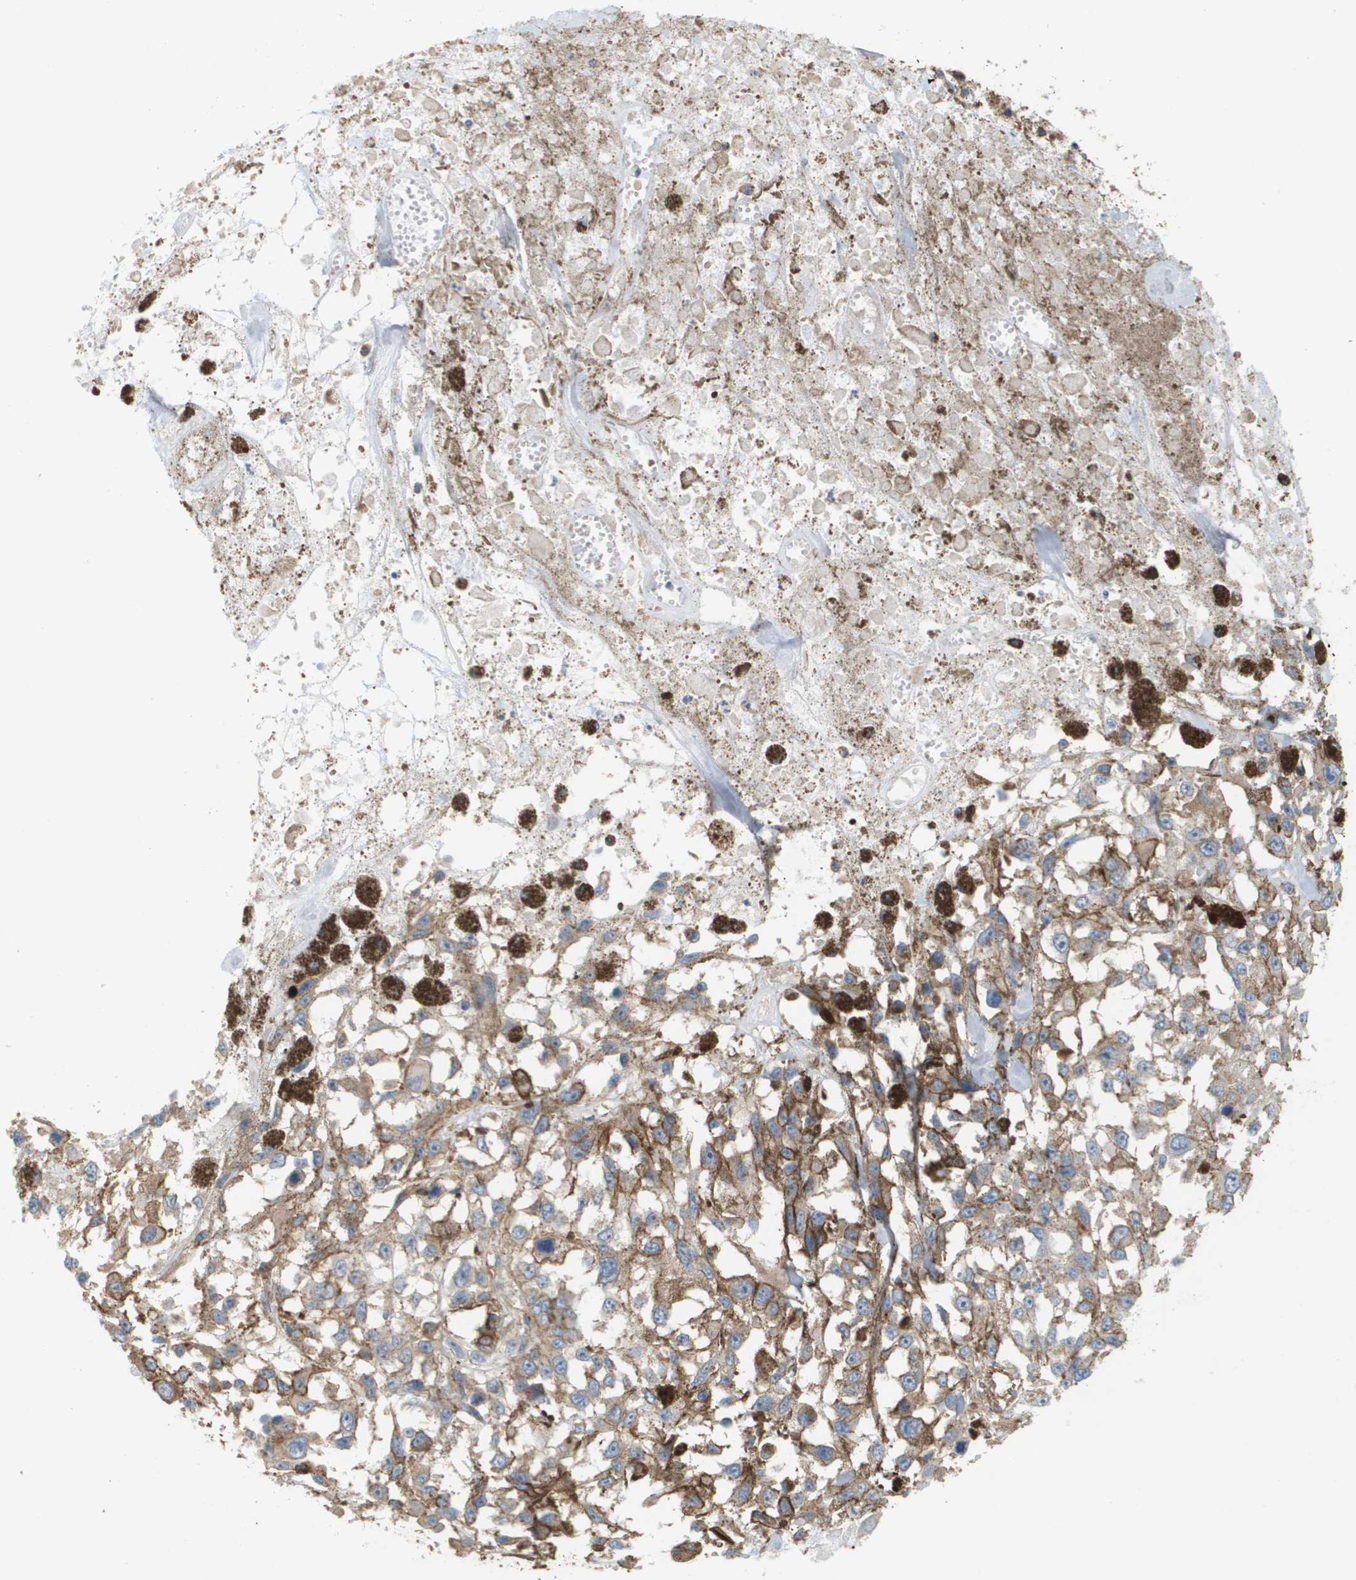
{"staining": {"intensity": "weak", "quantity": ">75%", "location": "cytoplasmic/membranous"}, "tissue": "melanoma", "cell_type": "Tumor cells", "image_type": "cancer", "snomed": [{"axis": "morphology", "description": "Malignant melanoma, Metastatic site"}, {"axis": "topography", "description": "Lymph node"}], "caption": "Human melanoma stained with a brown dye shows weak cytoplasmic/membranous positive staining in approximately >75% of tumor cells.", "gene": "SGMS2", "patient": {"sex": "male", "age": 59}}